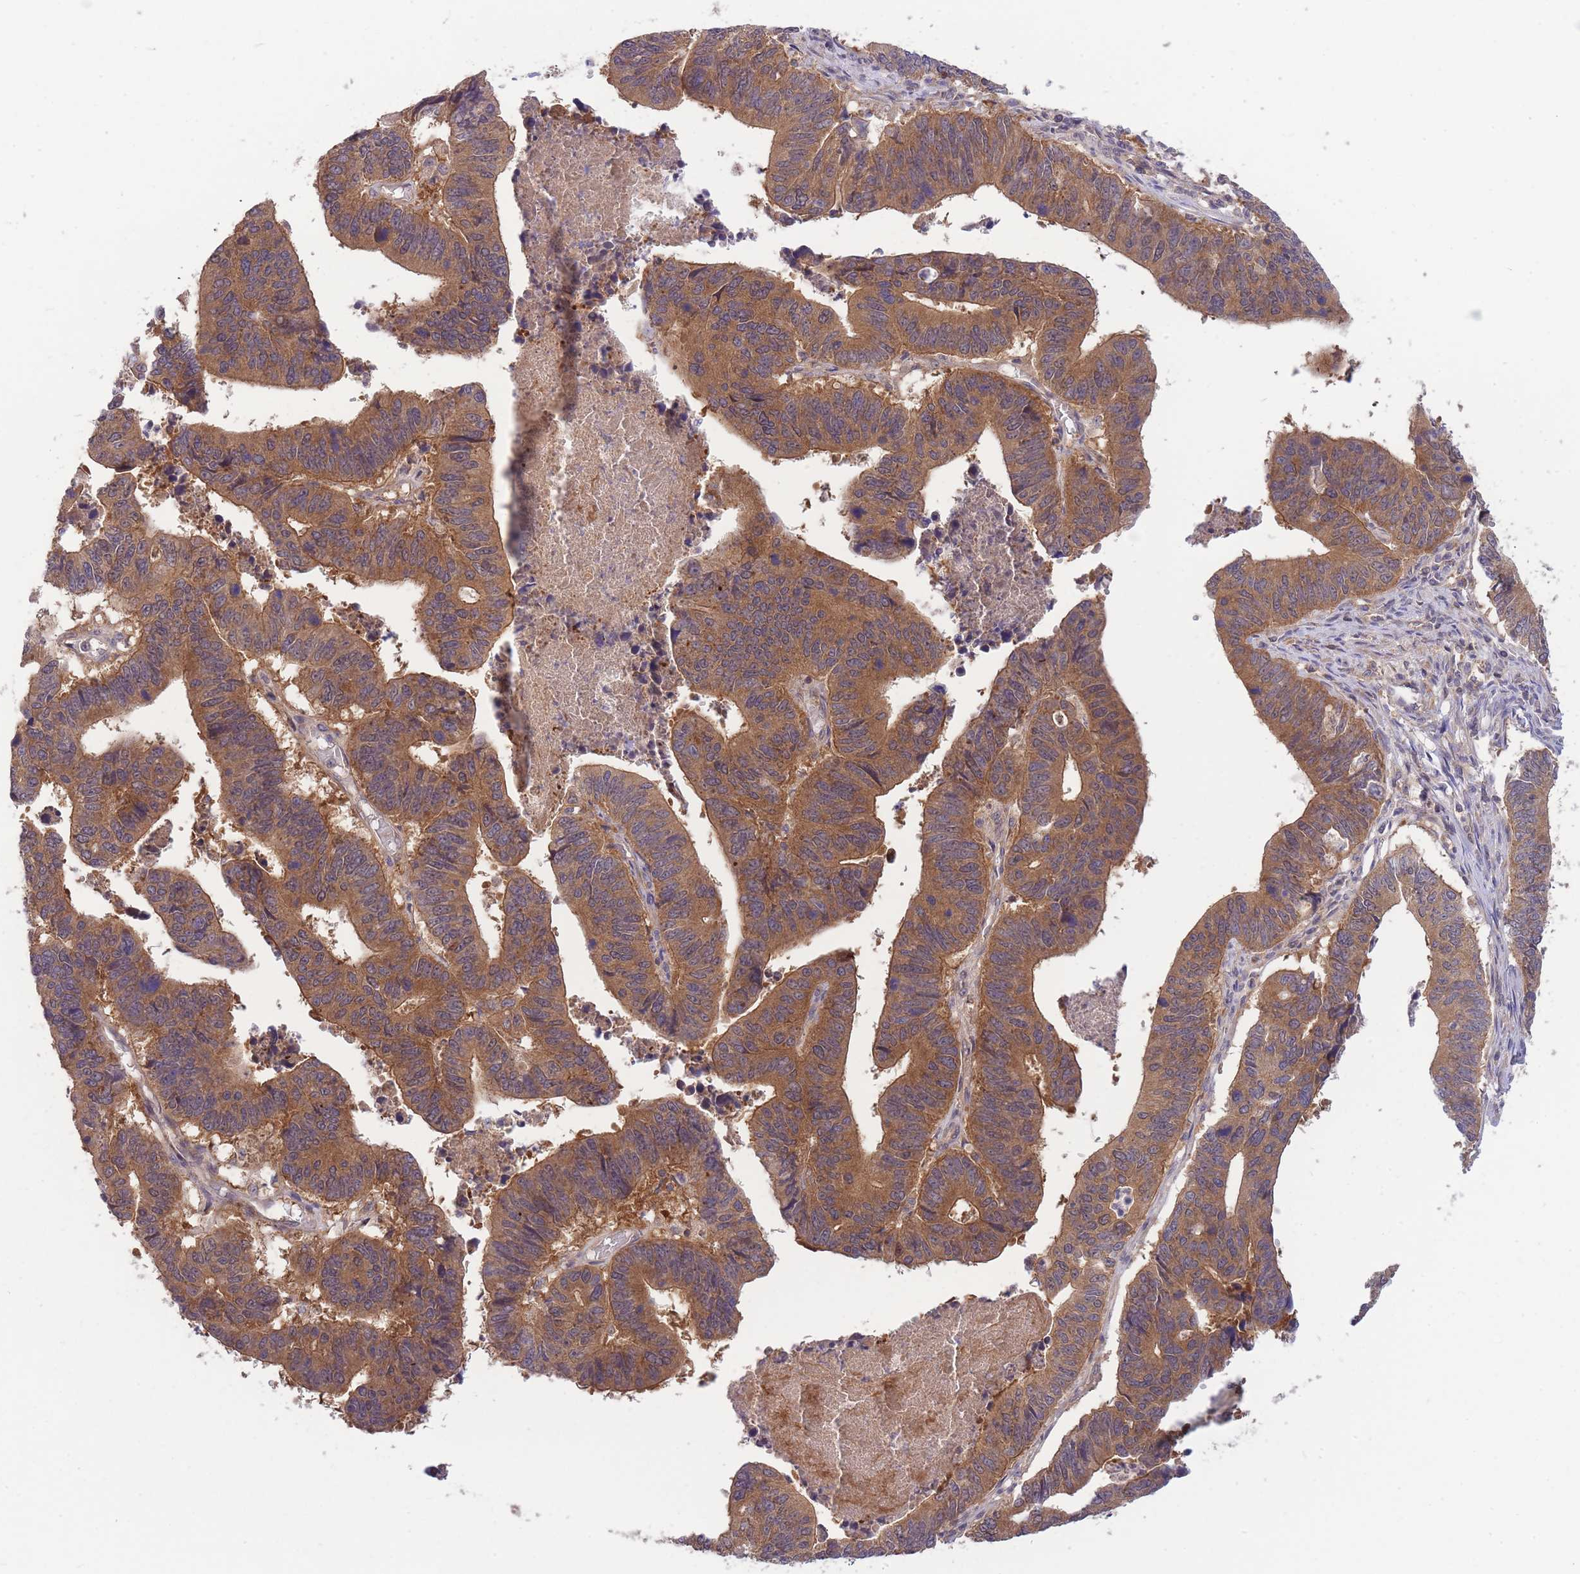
{"staining": {"intensity": "moderate", "quantity": ">75%", "location": "cytoplasmic/membranous"}, "tissue": "stomach cancer", "cell_type": "Tumor cells", "image_type": "cancer", "snomed": [{"axis": "morphology", "description": "Adenocarcinoma, NOS"}, {"axis": "topography", "description": "Stomach"}], "caption": "This histopathology image exhibits stomach cancer stained with immunohistochemistry to label a protein in brown. The cytoplasmic/membranous of tumor cells show moderate positivity for the protein. Nuclei are counter-stained blue.", "gene": "PFDN6", "patient": {"sex": "male", "age": 59}}